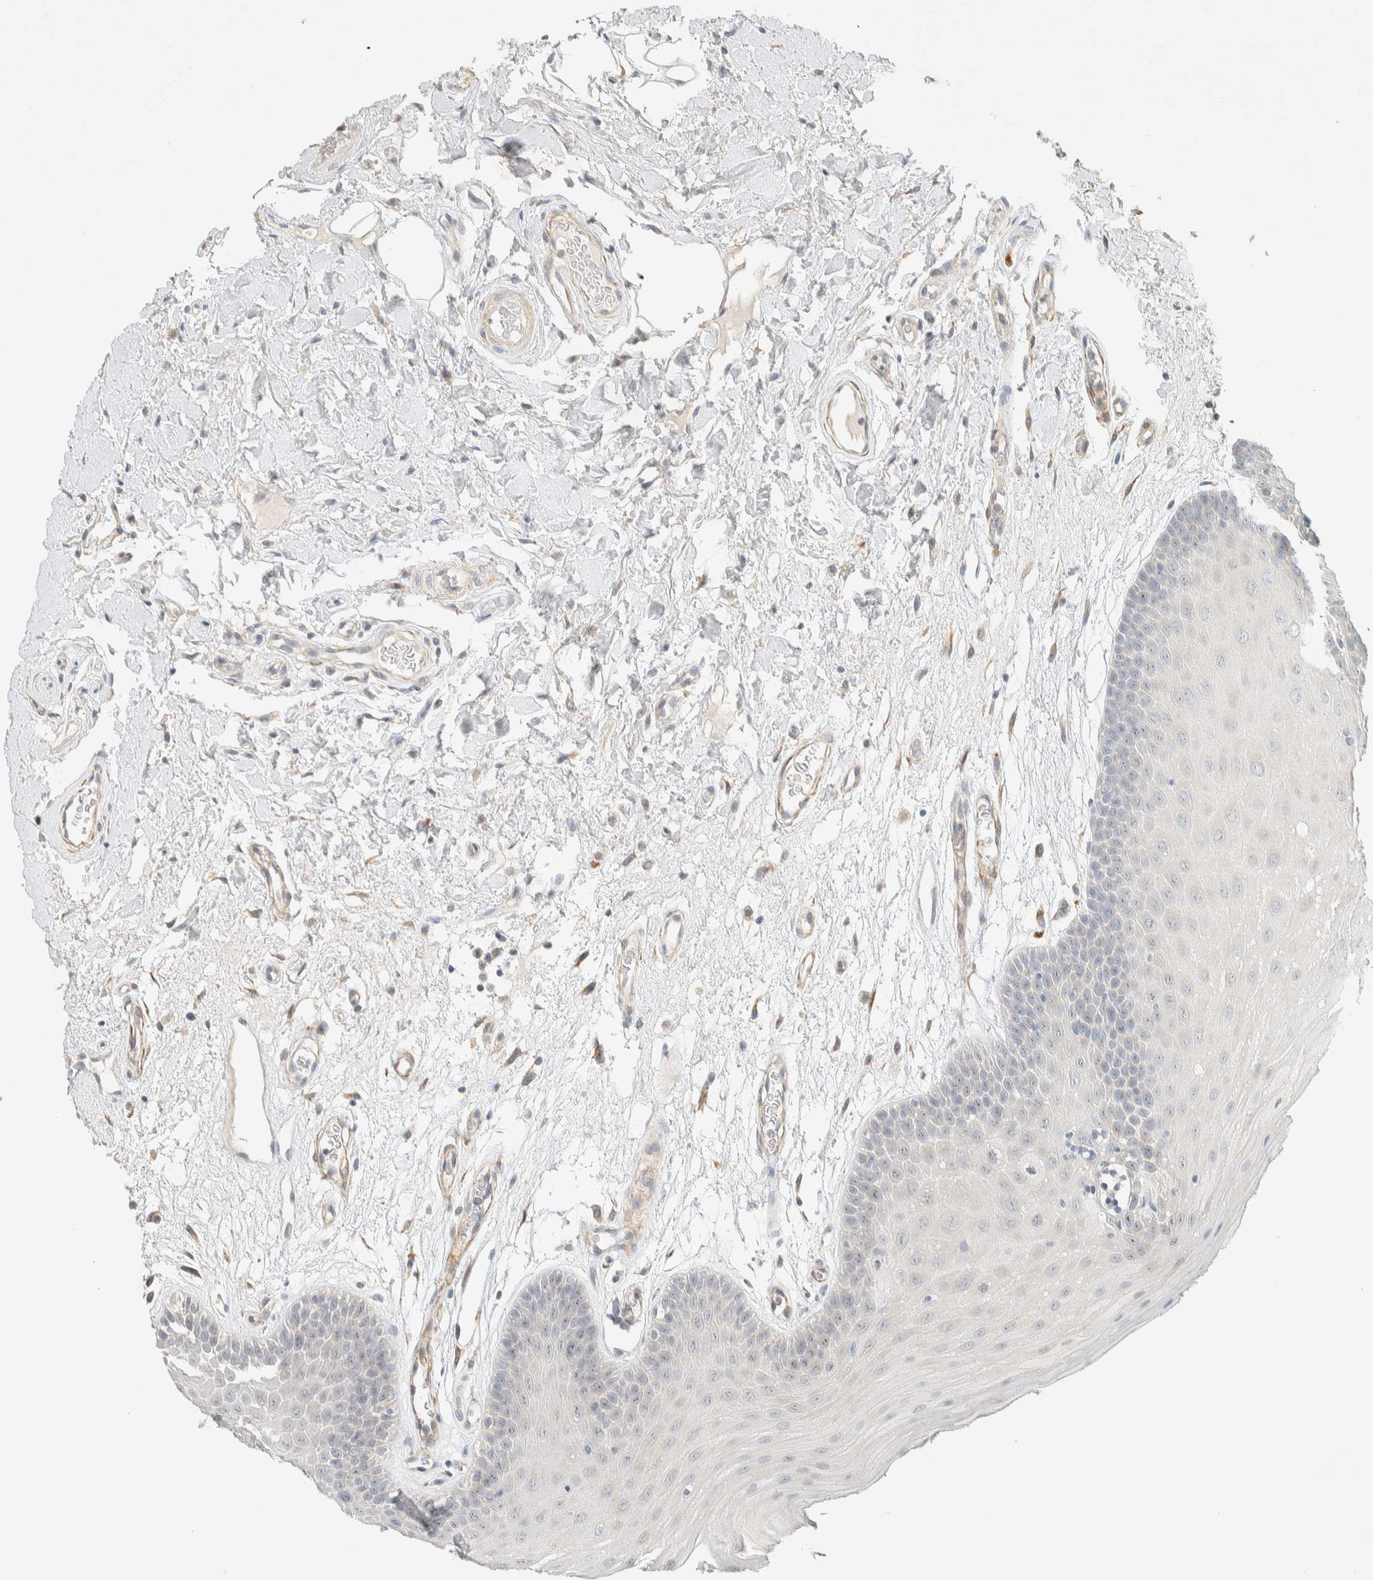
{"staining": {"intensity": "negative", "quantity": "none", "location": "none"}, "tissue": "oral mucosa", "cell_type": "Squamous epithelial cells", "image_type": "normal", "snomed": [{"axis": "morphology", "description": "Normal tissue, NOS"}, {"axis": "morphology", "description": "Squamous cell carcinoma, NOS"}, {"axis": "topography", "description": "Oral tissue"}, {"axis": "topography", "description": "Head-Neck"}], "caption": "Micrograph shows no significant protein positivity in squamous epithelial cells of unremarkable oral mucosa. Nuclei are stained in blue.", "gene": "KLHL40", "patient": {"sex": "male", "age": 71}}